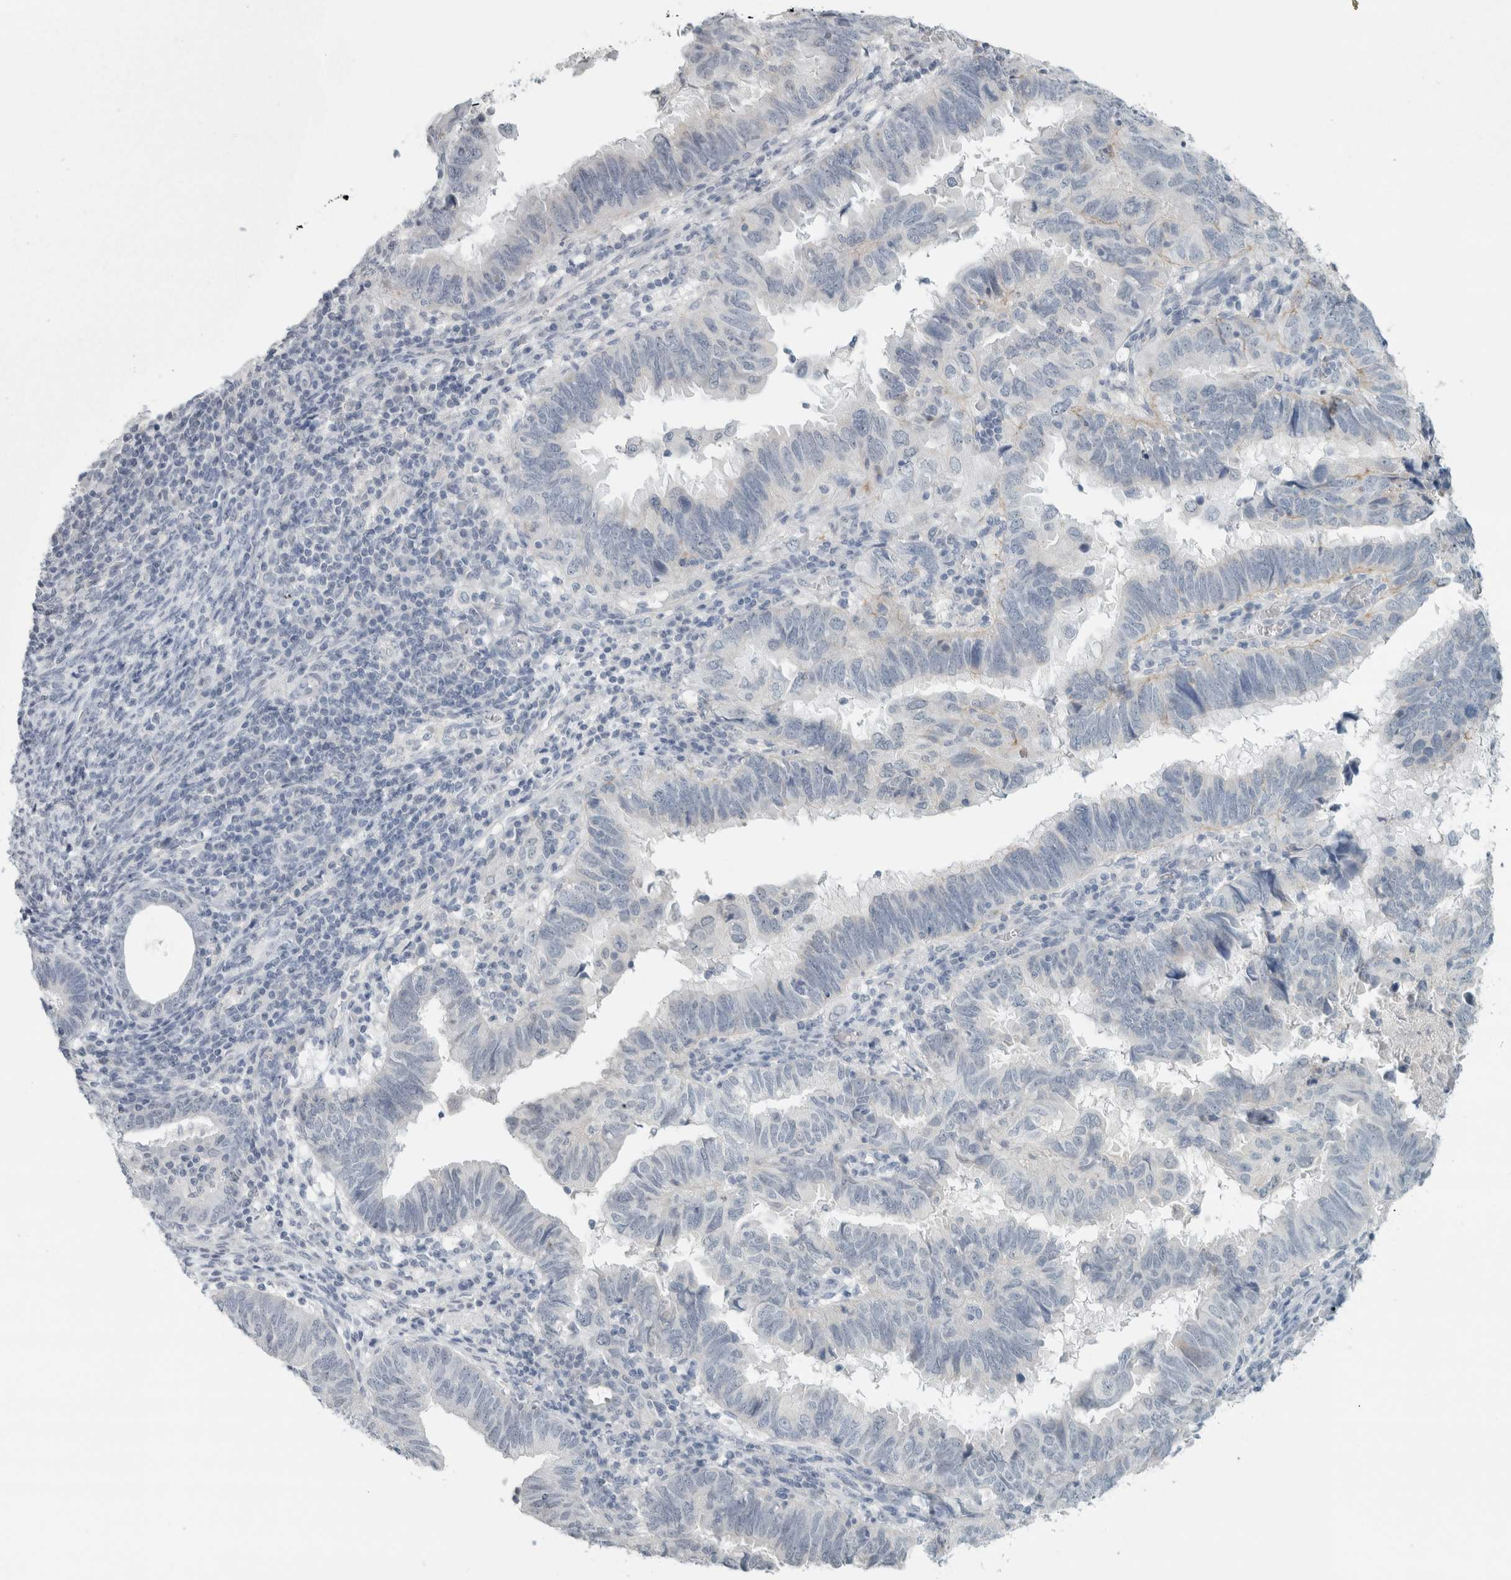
{"staining": {"intensity": "negative", "quantity": "none", "location": "none"}, "tissue": "endometrial cancer", "cell_type": "Tumor cells", "image_type": "cancer", "snomed": [{"axis": "morphology", "description": "Adenocarcinoma, NOS"}, {"axis": "topography", "description": "Uterus"}], "caption": "A micrograph of endometrial cancer stained for a protein demonstrates no brown staining in tumor cells.", "gene": "TRIT1", "patient": {"sex": "female", "age": 77}}